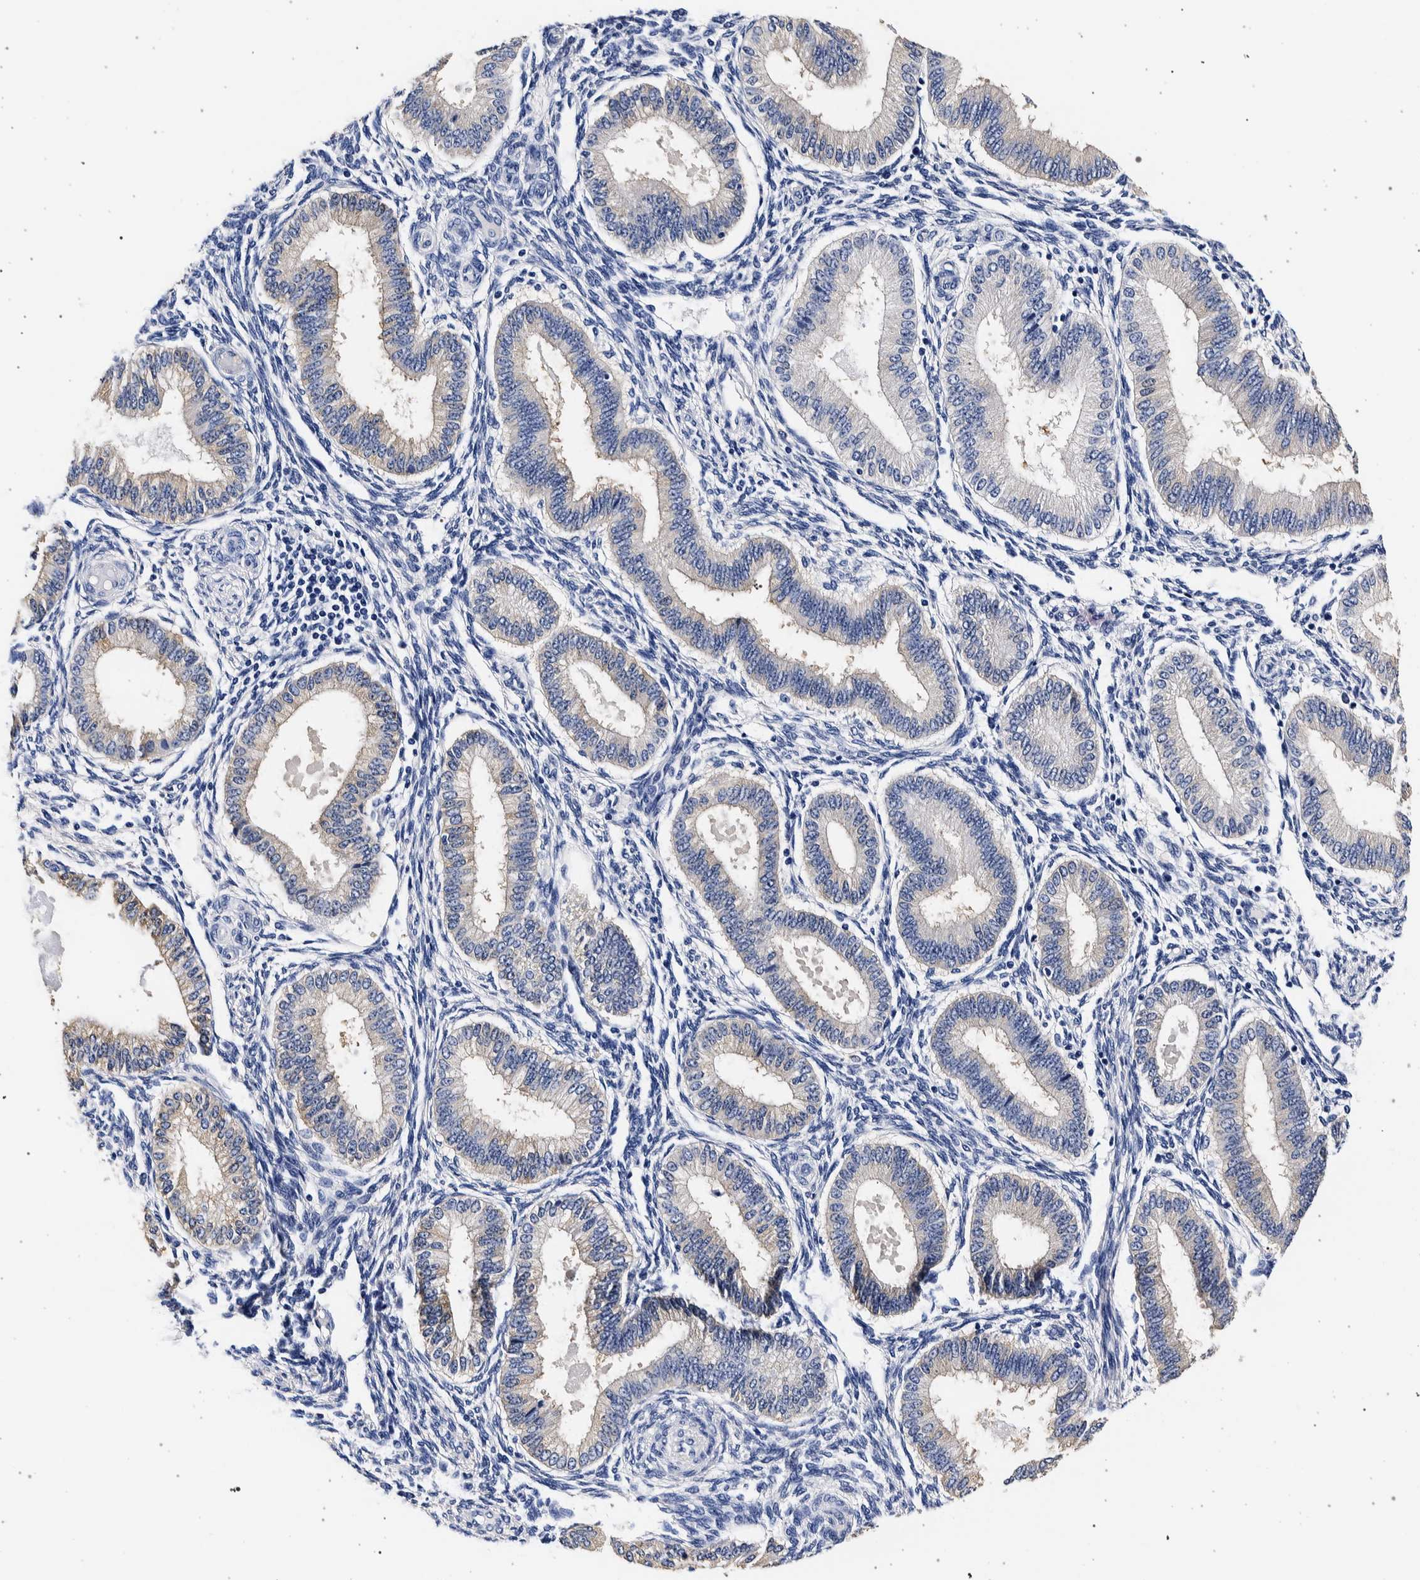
{"staining": {"intensity": "negative", "quantity": "none", "location": "none"}, "tissue": "endometrium", "cell_type": "Cells in endometrial stroma", "image_type": "normal", "snomed": [{"axis": "morphology", "description": "Normal tissue, NOS"}, {"axis": "topography", "description": "Endometrium"}], "caption": "This histopathology image is of benign endometrium stained with immunohistochemistry (IHC) to label a protein in brown with the nuclei are counter-stained blue. There is no positivity in cells in endometrial stroma.", "gene": "NIBAN2", "patient": {"sex": "female", "age": 39}}